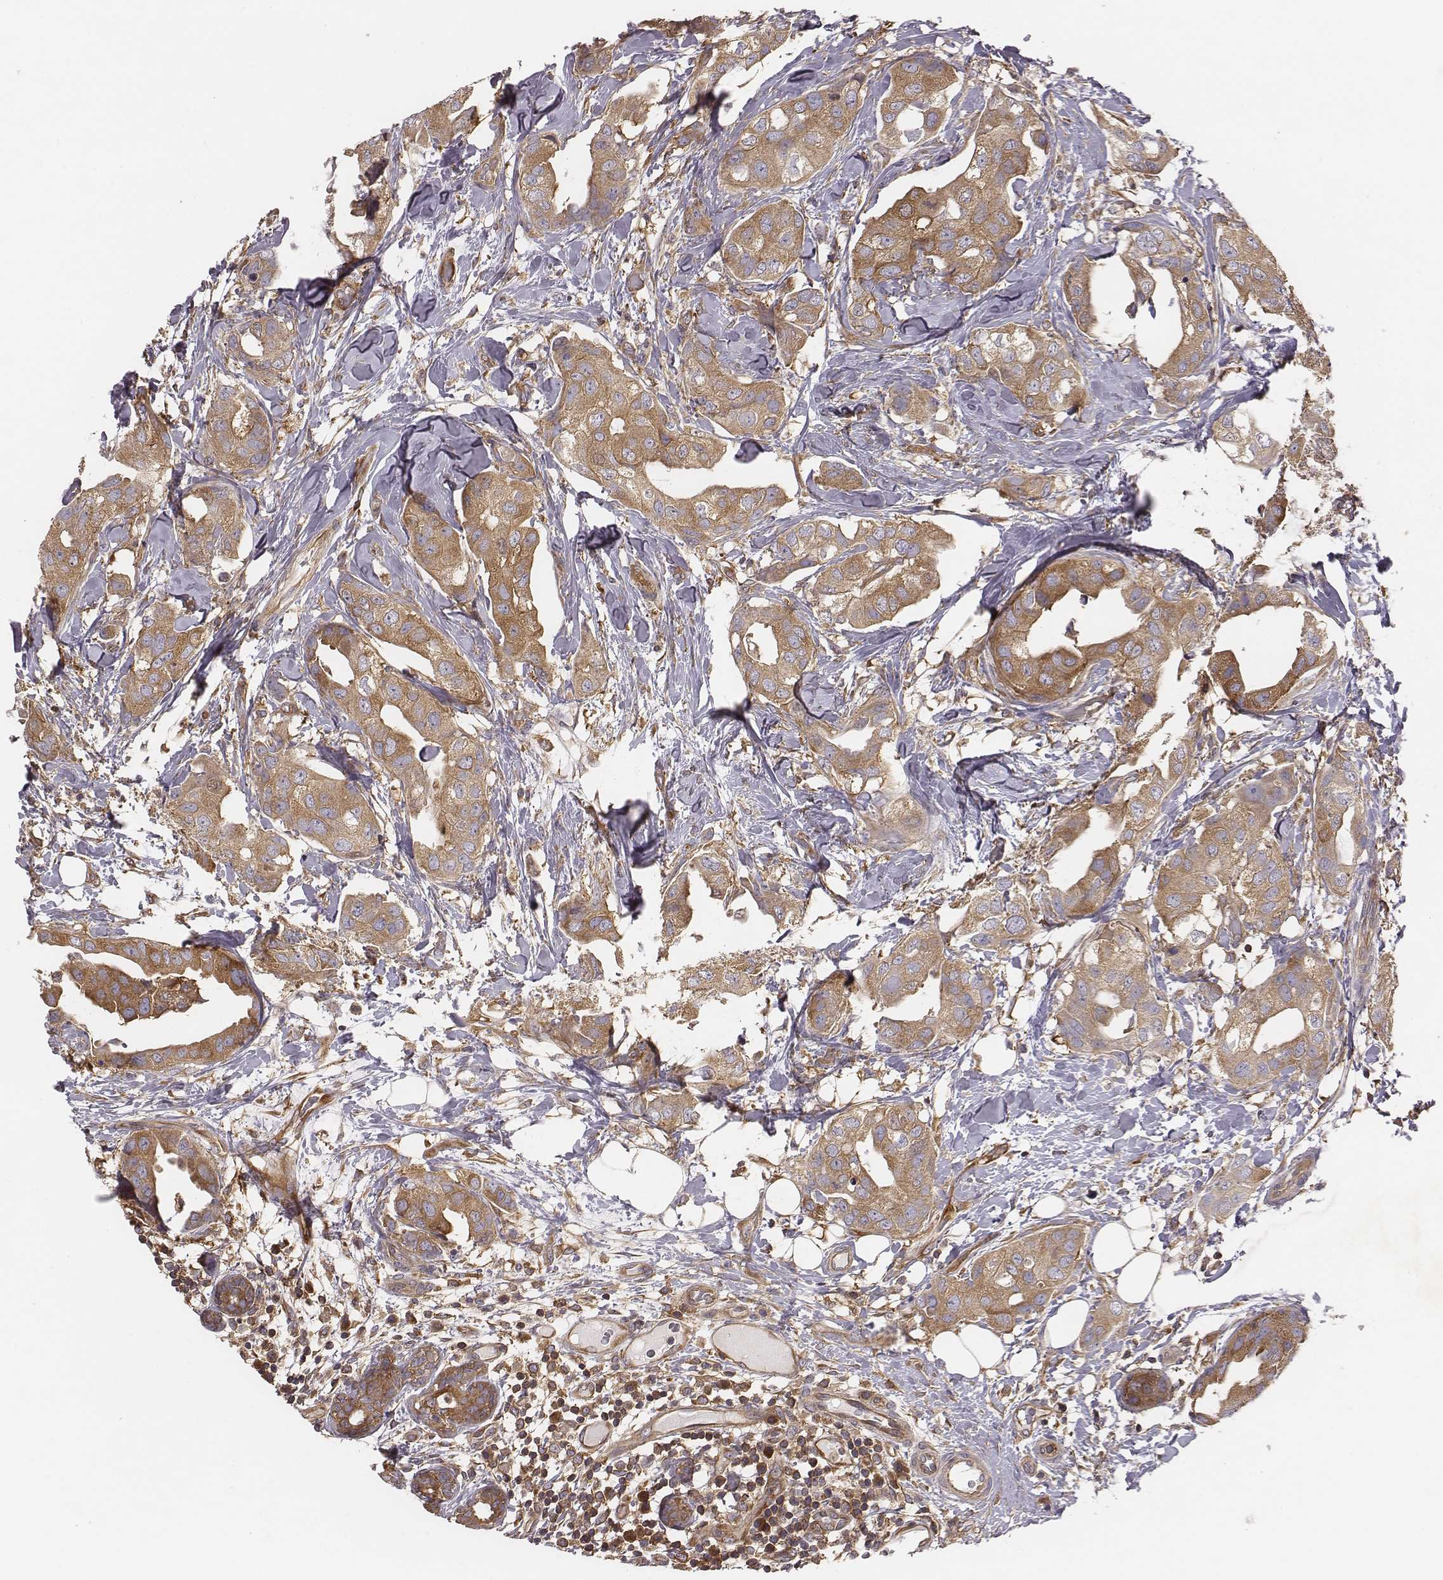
{"staining": {"intensity": "moderate", "quantity": ">75%", "location": "cytoplasmic/membranous"}, "tissue": "breast cancer", "cell_type": "Tumor cells", "image_type": "cancer", "snomed": [{"axis": "morphology", "description": "Normal tissue, NOS"}, {"axis": "morphology", "description": "Duct carcinoma"}, {"axis": "topography", "description": "Breast"}], "caption": "The micrograph exhibits staining of breast invasive ductal carcinoma, revealing moderate cytoplasmic/membranous protein expression (brown color) within tumor cells. The staining was performed using DAB (3,3'-diaminobenzidine) to visualize the protein expression in brown, while the nuclei were stained in blue with hematoxylin (Magnification: 20x).", "gene": "CAD", "patient": {"sex": "female", "age": 40}}